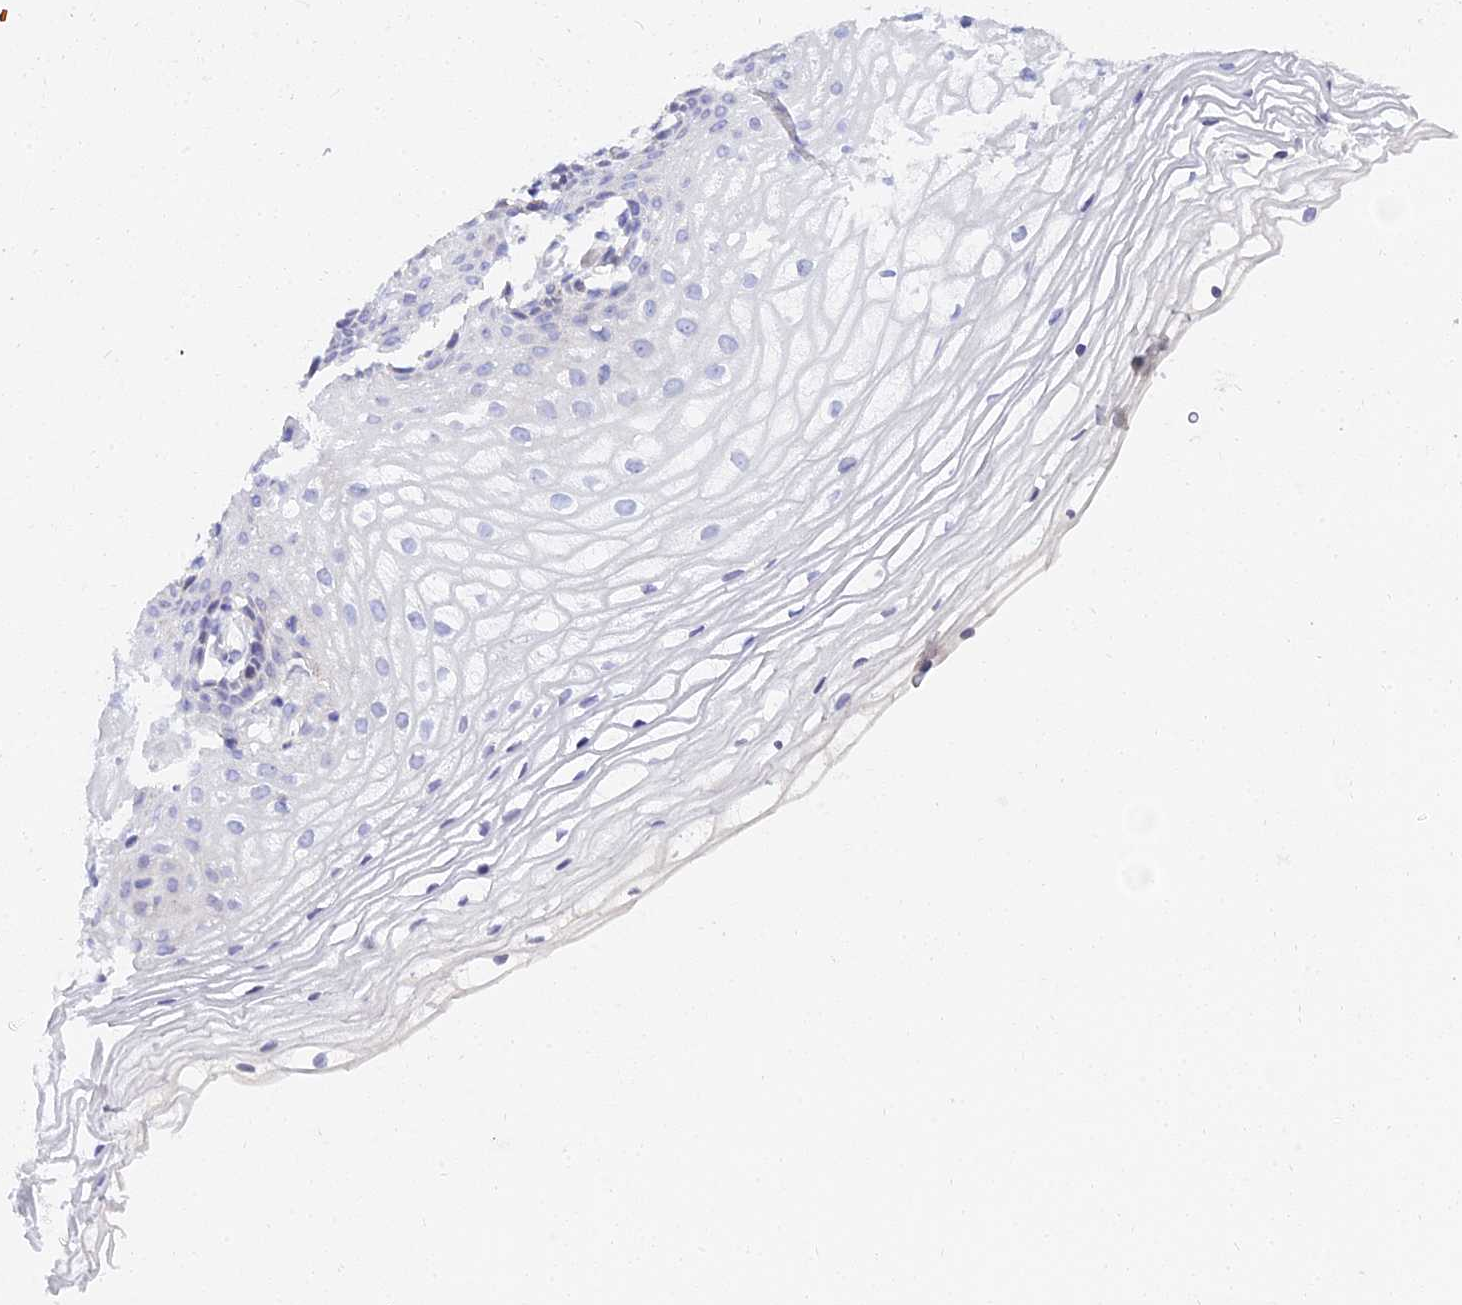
{"staining": {"intensity": "negative", "quantity": "none", "location": "none"}, "tissue": "vagina", "cell_type": "Squamous epithelial cells", "image_type": "normal", "snomed": [{"axis": "morphology", "description": "Normal tissue, NOS"}, {"axis": "topography", "description": "Vagina"}], "caption": "IHC of unremarkable vagina exhibits no staining in squamous epithelial cells.", "gene": "VWC2L", "patient": {"sex": "female", "age": 60}}